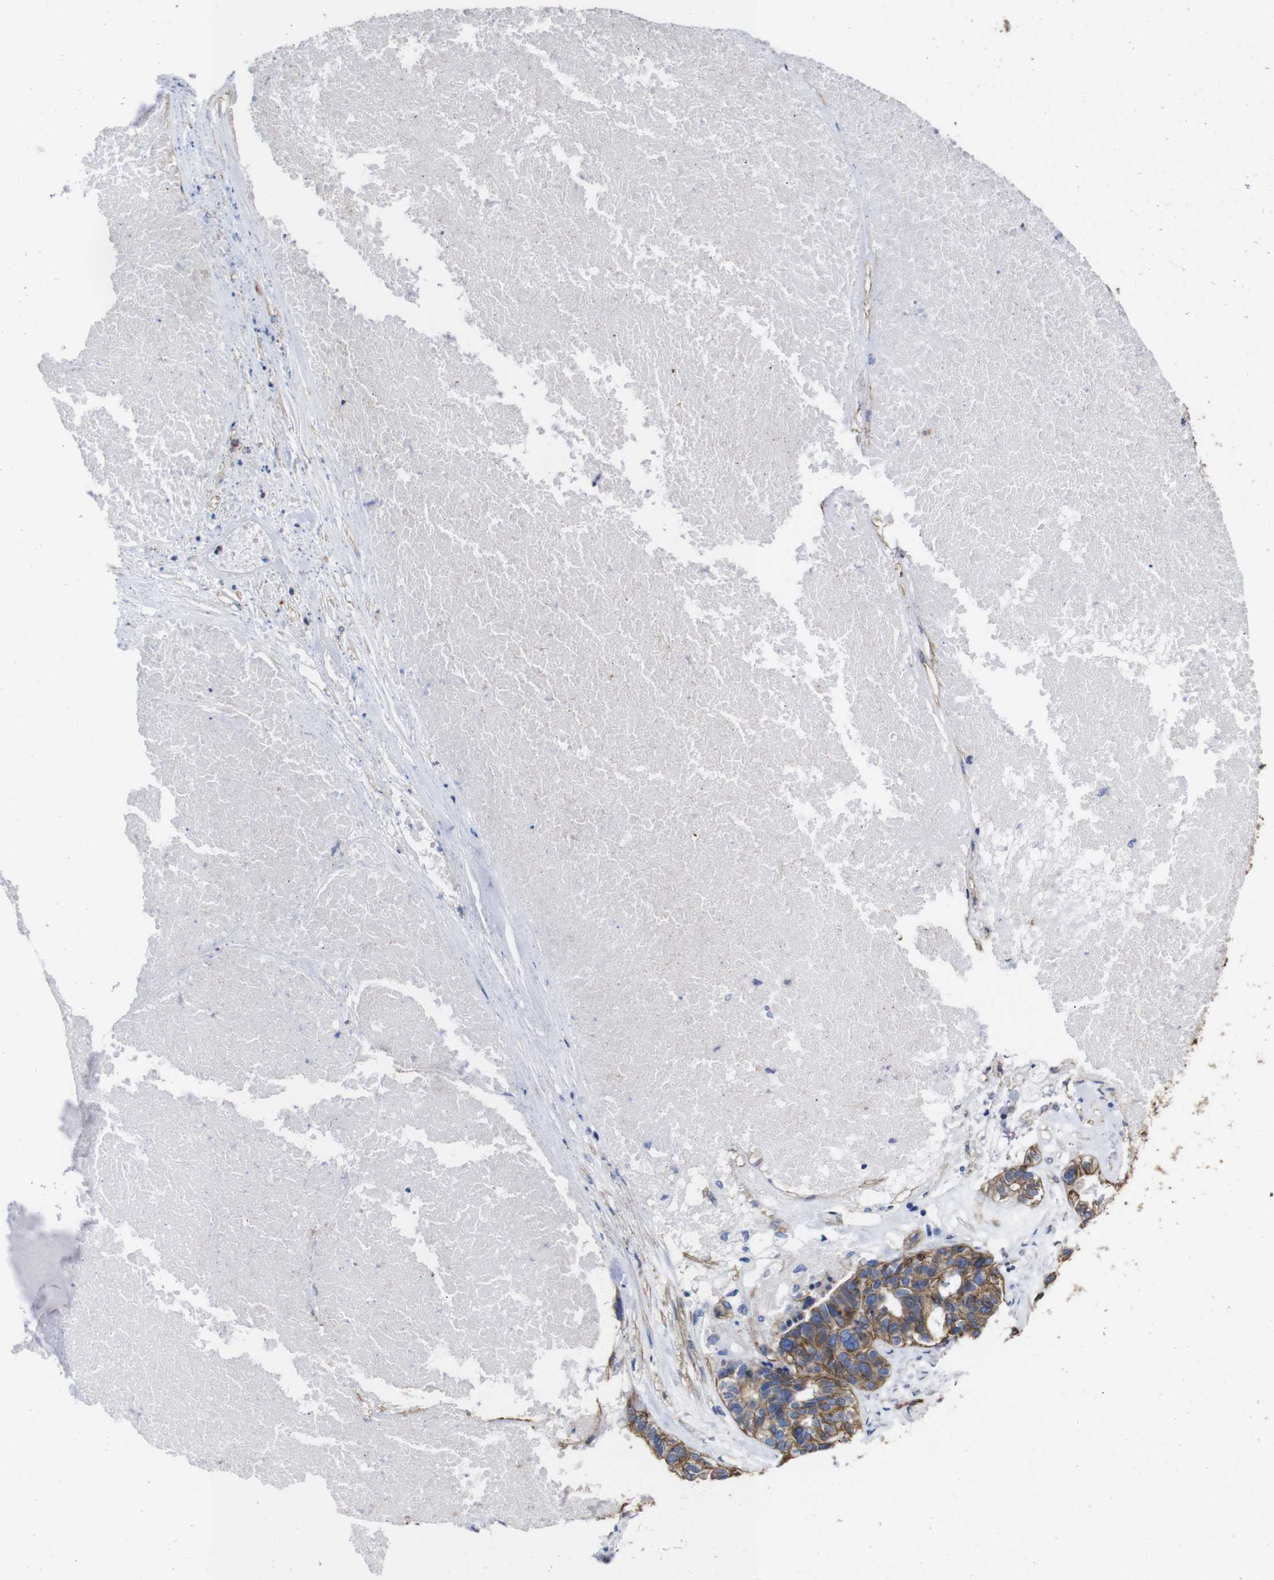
{"staining": {"intensity": "moderate", "quantity": ">75%", "location": "cytoplasmic/membranous"}, "tissue": "ovarian cancer", "cell_type": "Tumor cells", "image_type": "cancer", "snomed": [{"axis": "morphology", "description": "Cystadenocarcinoma, serous, NOS"}, {"axis": "topography", "description": "Ovary"}], "caption": "Immunohistochemistry micrograph of neoplastic tissue: human ovarian serous cystadenocarcinoma stained using IHC exhibits medium levels of moderate protein expression localized specifically in the cytoplasmic/membranous of tumor cells, appearing as a cytoplasmic/membranous brown color.", "gene": "SPTBN1", "patient": {"sex": "female", "age": 59}}